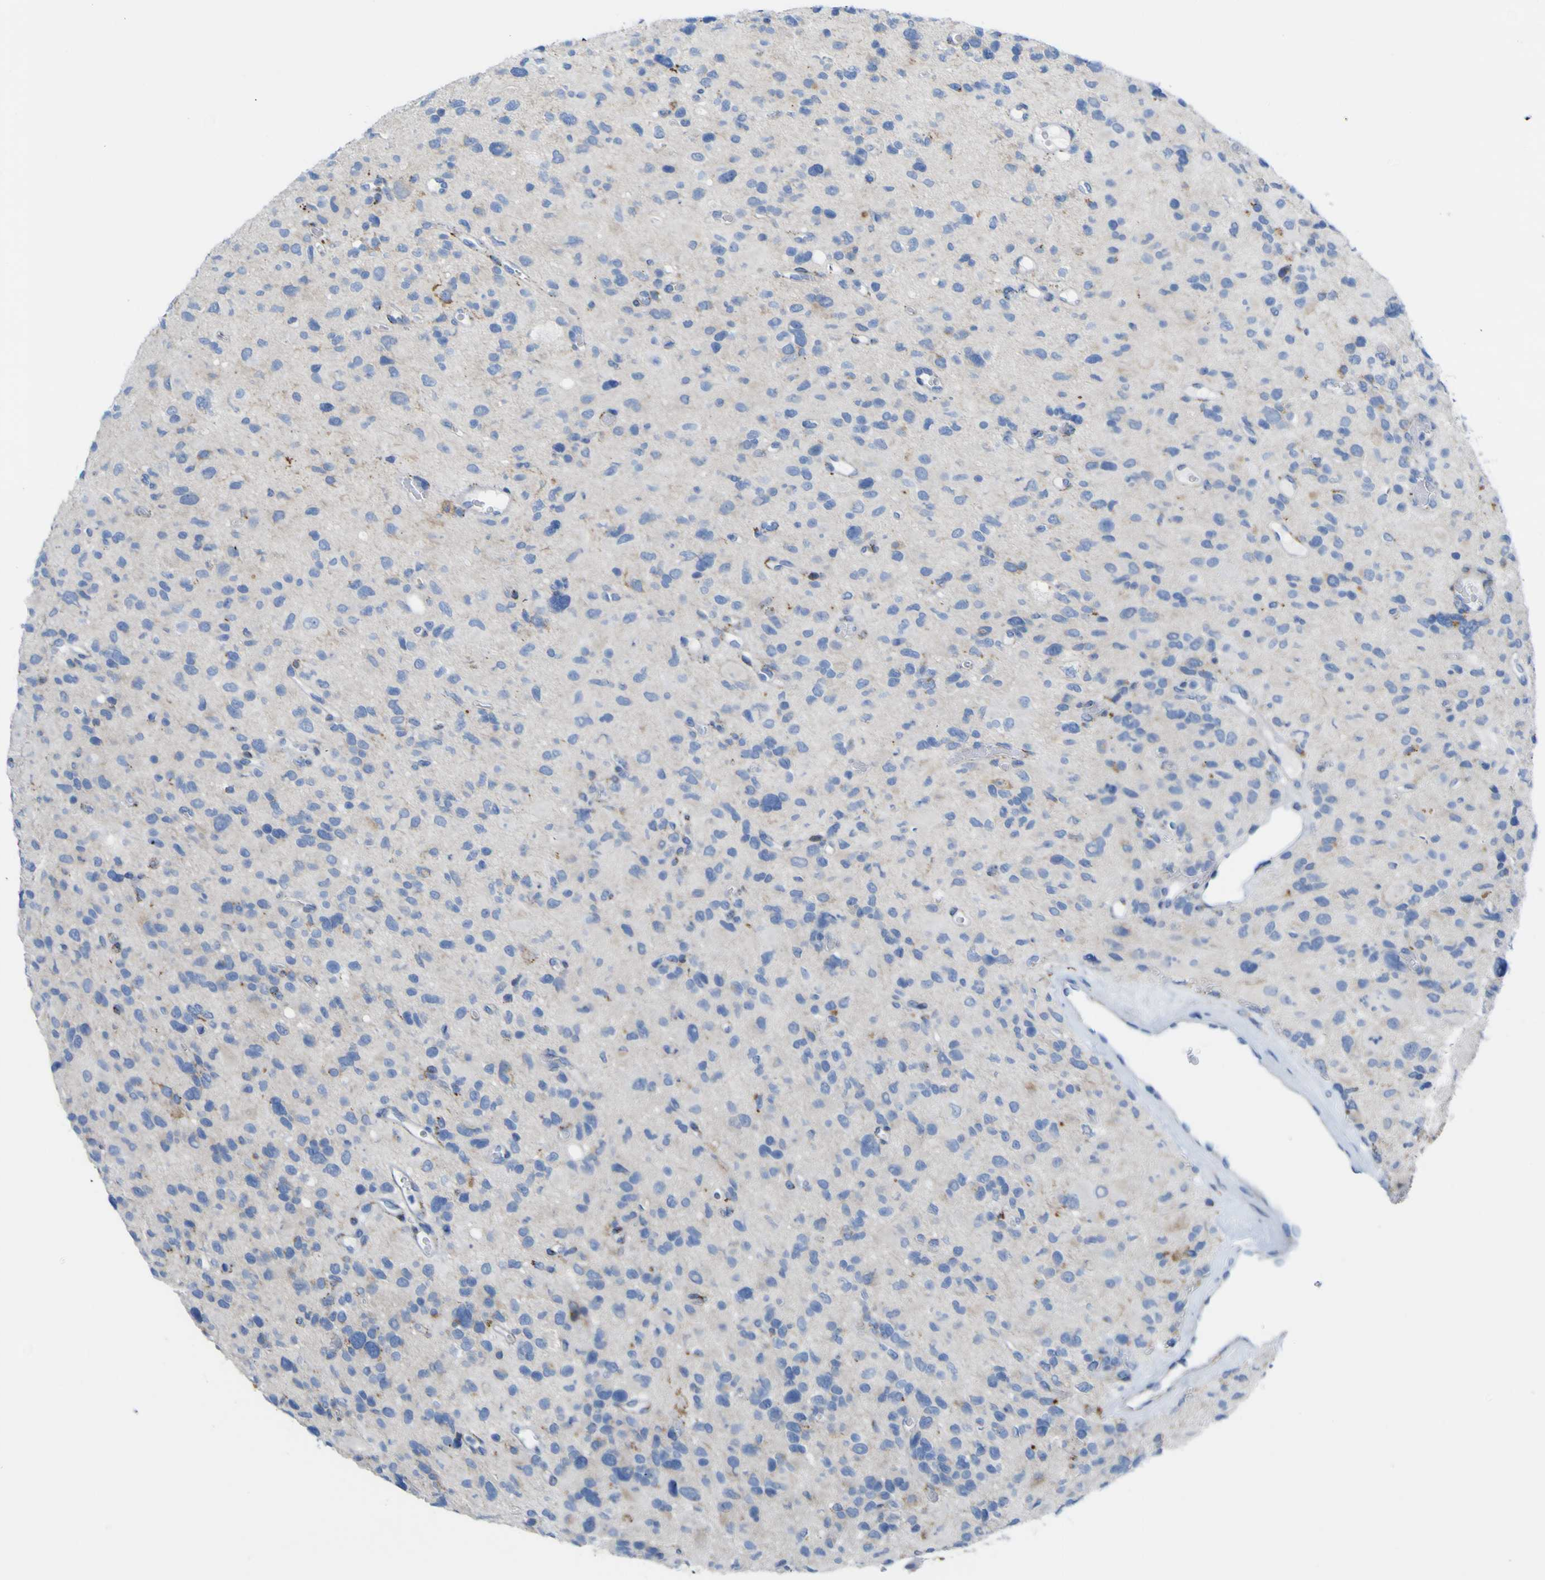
{"staining": {"intensity": "negative", "quantity": "none", "location": "none"}, "tissue": "glioma", "cell_type": "Tumor cells", "image_type": "cancer", "snomed": [{"axis": "morphology", "description": "Glioma, malignant, High grade"}, {"axis": "topography", "description": "Brain"}], "caption": "An immunohistochemistry image of malignant glioma (high-grade) is shown. There is no staining in tumor cells of malignant glioma (high-grade).", "gene": "PTPRF", "patient": {"sex": "male", "age": 48}}